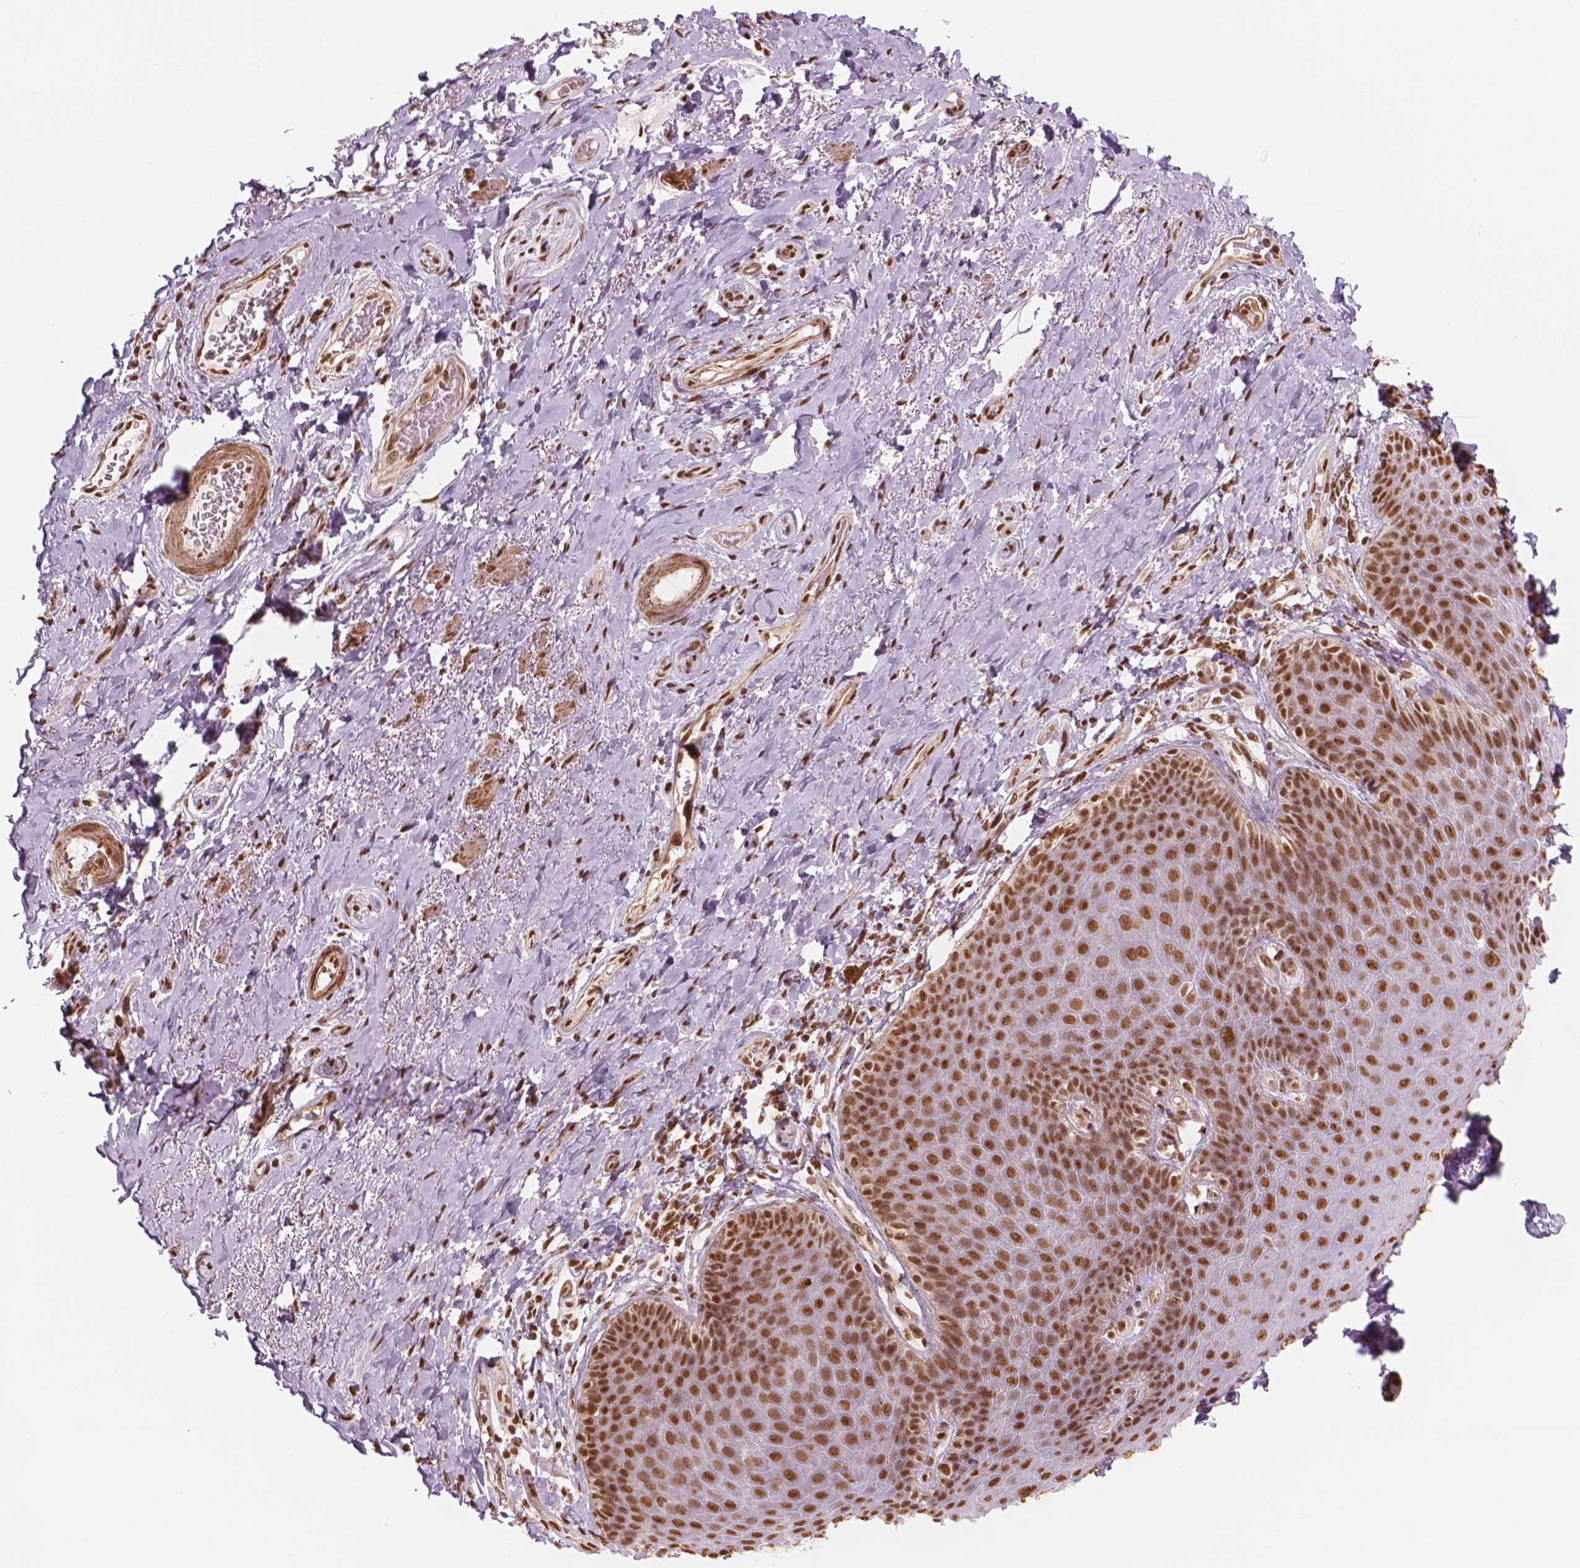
{"staining": {"intensity": "strong", "quantity": ">75%", "location": "nuclear"}, "tissue": "adipose tissue", "cell_type": "Adipocytes", "image_type": "normal", "snomed": [{"axis": "morphology", "description": "Normal tissue, NOS"}, {"axis": "topography", "description": "Anal"}, {"axis": "topography", "description": "Peripheral nerve tissue"}], "caption": "Protein staining of unremarkable adipose tissue reveals strong nuclear expression in approximately >75% of adipocytes.", "gene": "GTF3C5", "patient": {"sex": "male", "age": 53}}